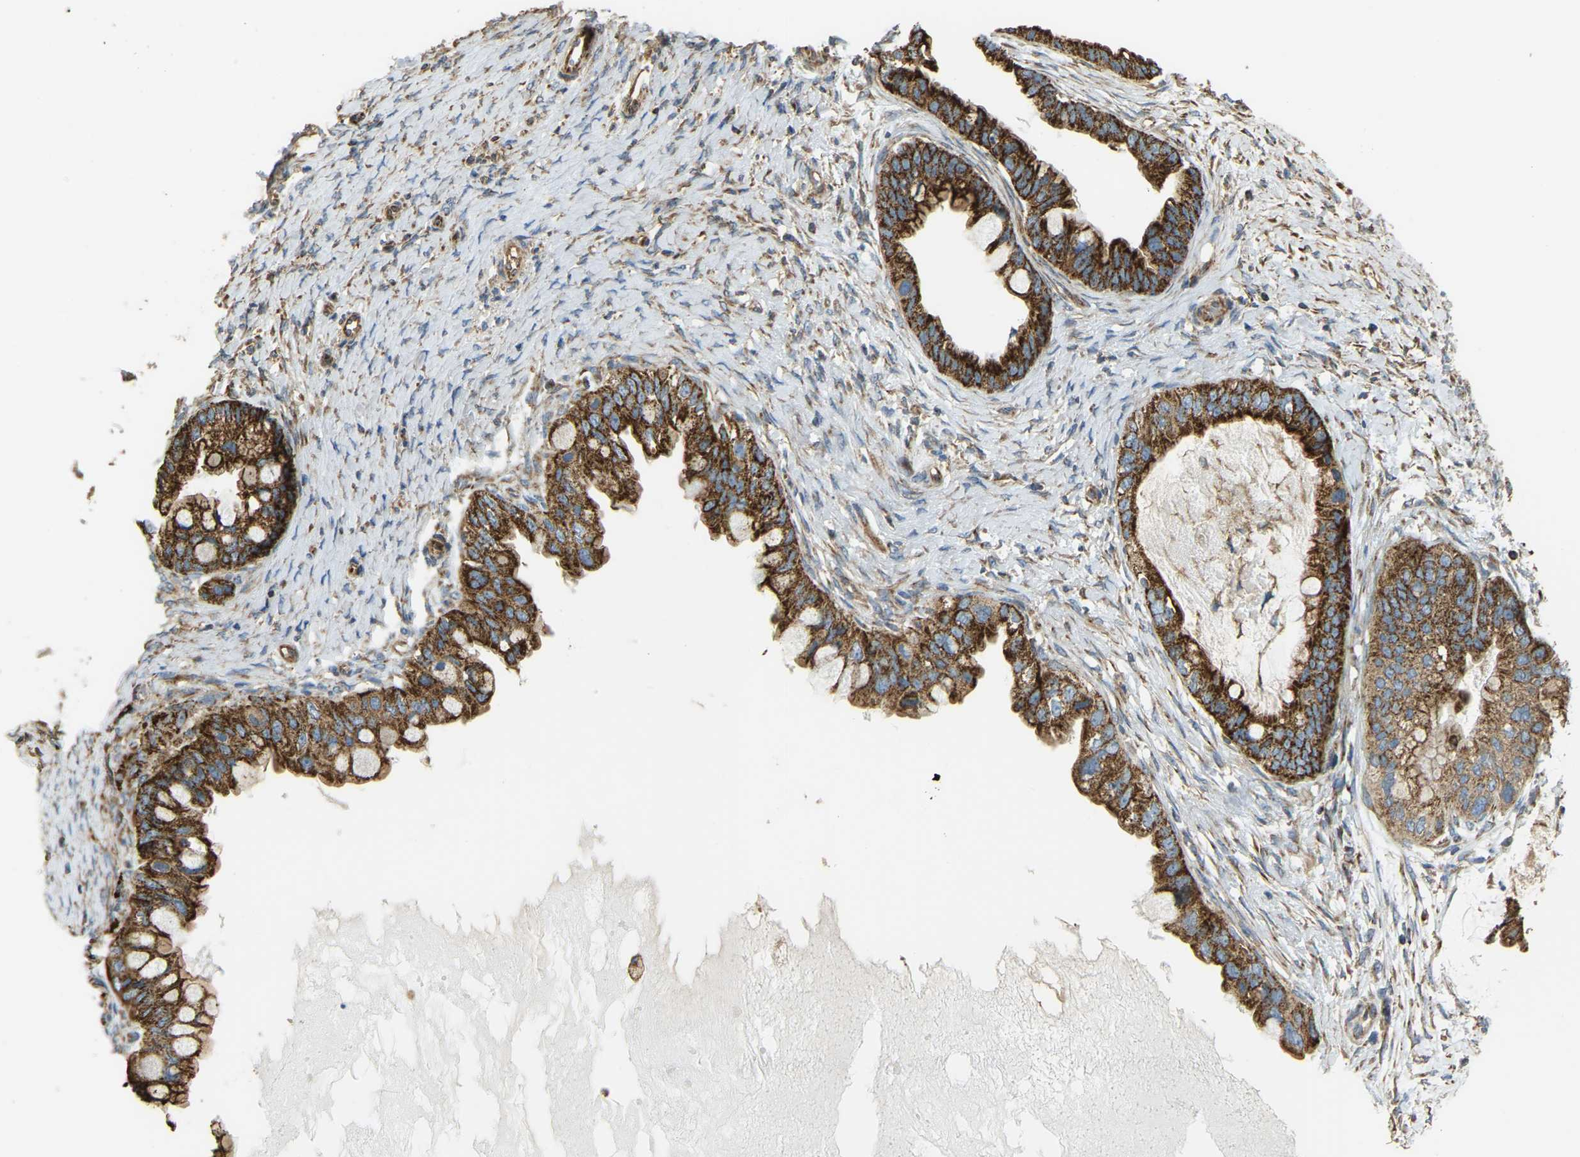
{"staining": {"intensity": "strong", "quantity": ">75%", "location": "cytoplasmic/membranous"}, "tissue": "ovarian cancer", "cell_type": "Tumor cells", "image_type": "cancer", "snomed": [{"axis": "morphology", "description": "Cystadenocarcinoma, mucinous, NOS"}, {"axis": "topography", "description": "Ovary"}], "caption": "Mucinous cystadenocarcinoma (ovarian) was stained to show a protein in brown. There is high levels of strong cytoplasmic/membranous expression in about >75% of tumor cells. Immunohistochemistry (ihc) stains the protein in brown and the nuclei are stained blue.", "gene": "PSMD7", "patient": {"sex": "female", "age": 80}}